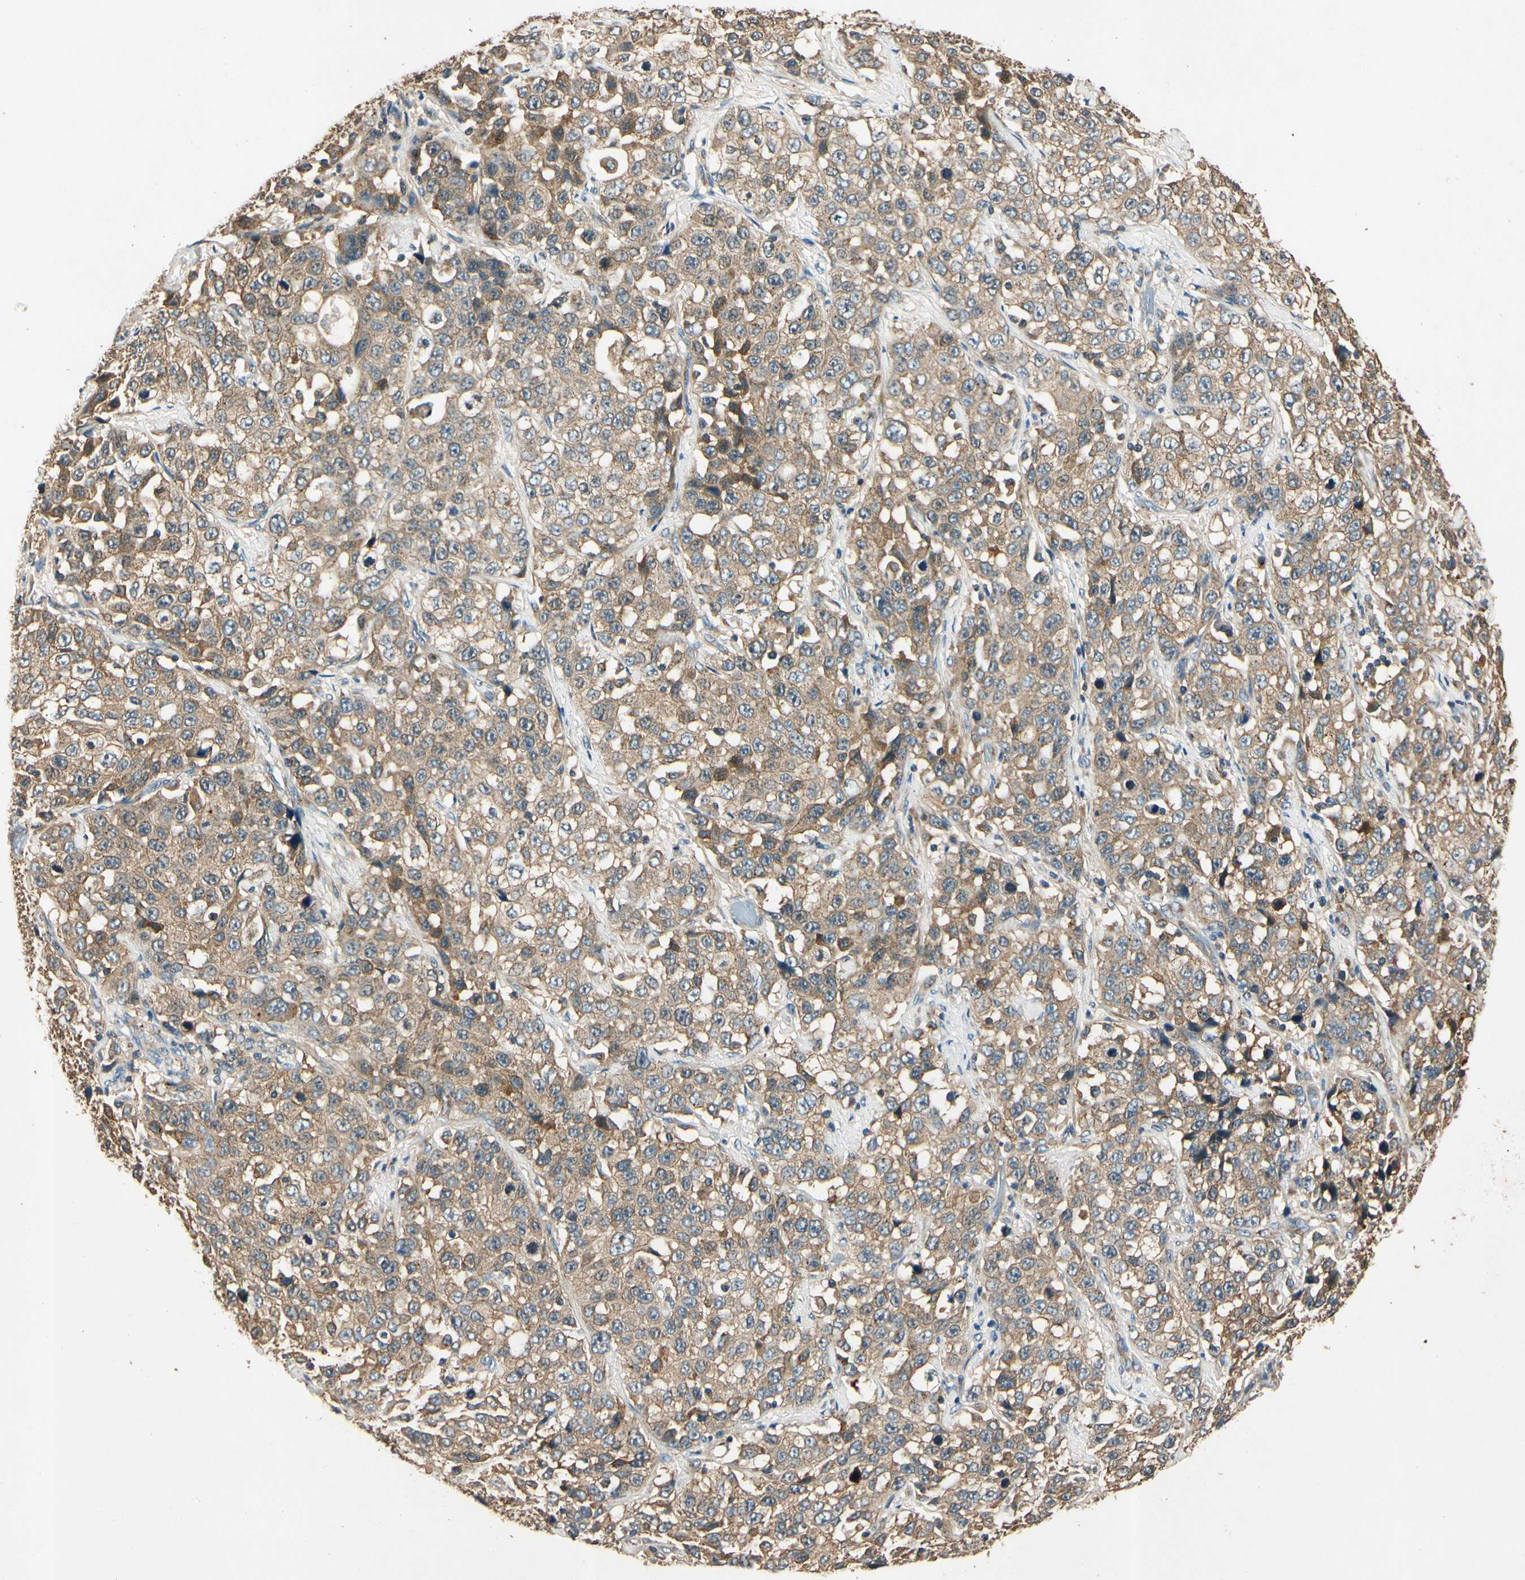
{"staining": {"intensity": "weak", "quantity": ">75%", "location": "cytoplasmic/membranous"}, "tissue": "stomach cancer", "cell_type": "Tumor cells", "image_type": "cancer", "snomed": [{"axis": "morphology", "description": "Normal tissue, NOS"}, {"axis": "morphology", "description": "Adenocarcinoma, NOS"}, {"axis": "topography", "description": "Stomach"}], "caption": "Stomach cancer (adenocarcinoma) stained with a brown dye exhibits weak cytoplasmic/membranous positive positivity in approximately >75% of tumor cells.", "gene": "AKAP9", "patient": {"sex": "male", "age": 48}}